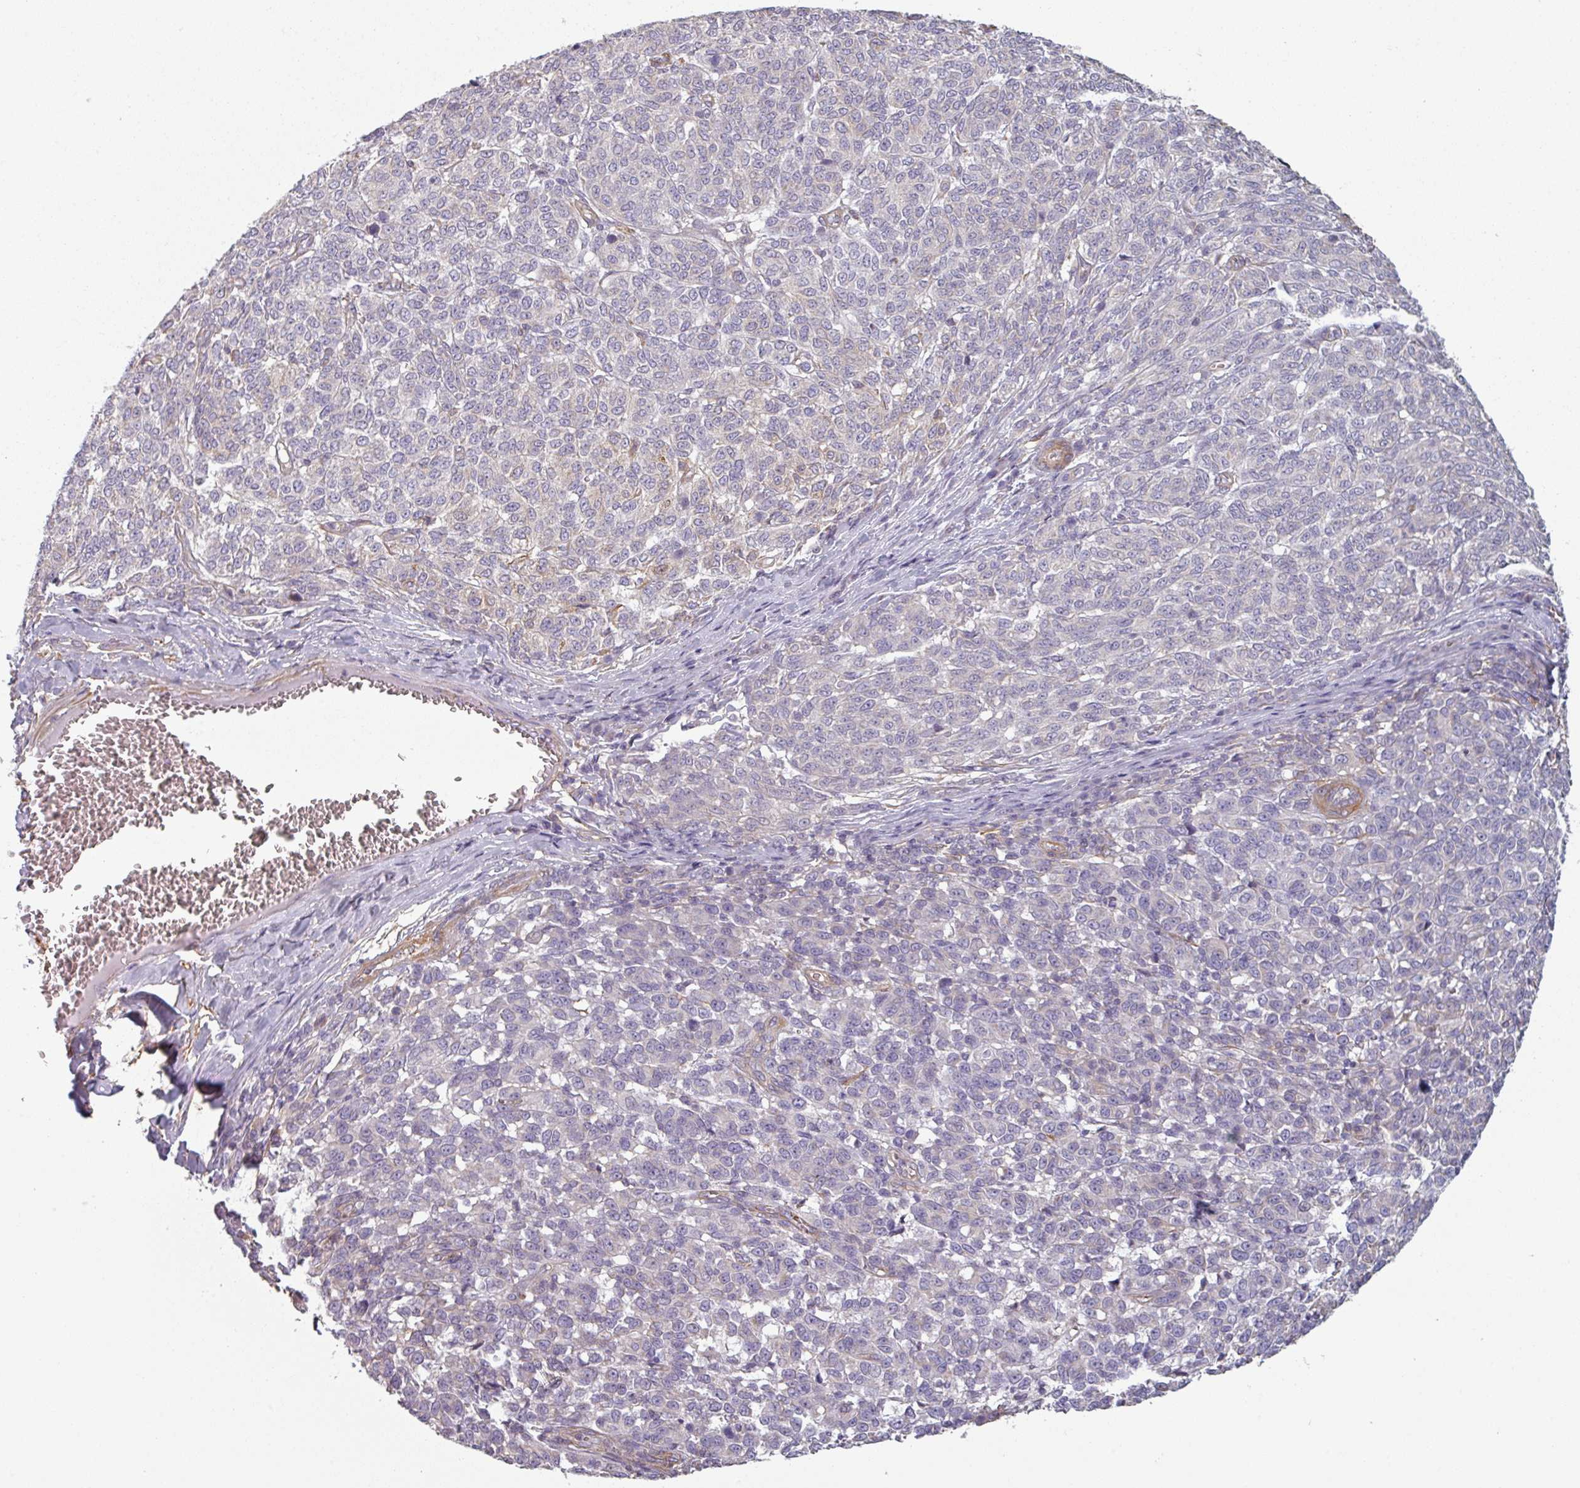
{"staining": {"intensity": "negative", "quantity": "none", "location": "none"}, "tissue": "melanoma", "cell_type": "Tumor cells", "image_type": "cancer", "snomed": [{"axis": "morphology", "description": "Malignant melanoma, NOS"}, {"axis": "topography", "description": "Skin"}], "caption": "DAB immunohistochemical staining of malignant melanoma displays no significant expression in tumor cells.", "gene": "GSTA4", "patient": {"sex": "male", "age": 49}}